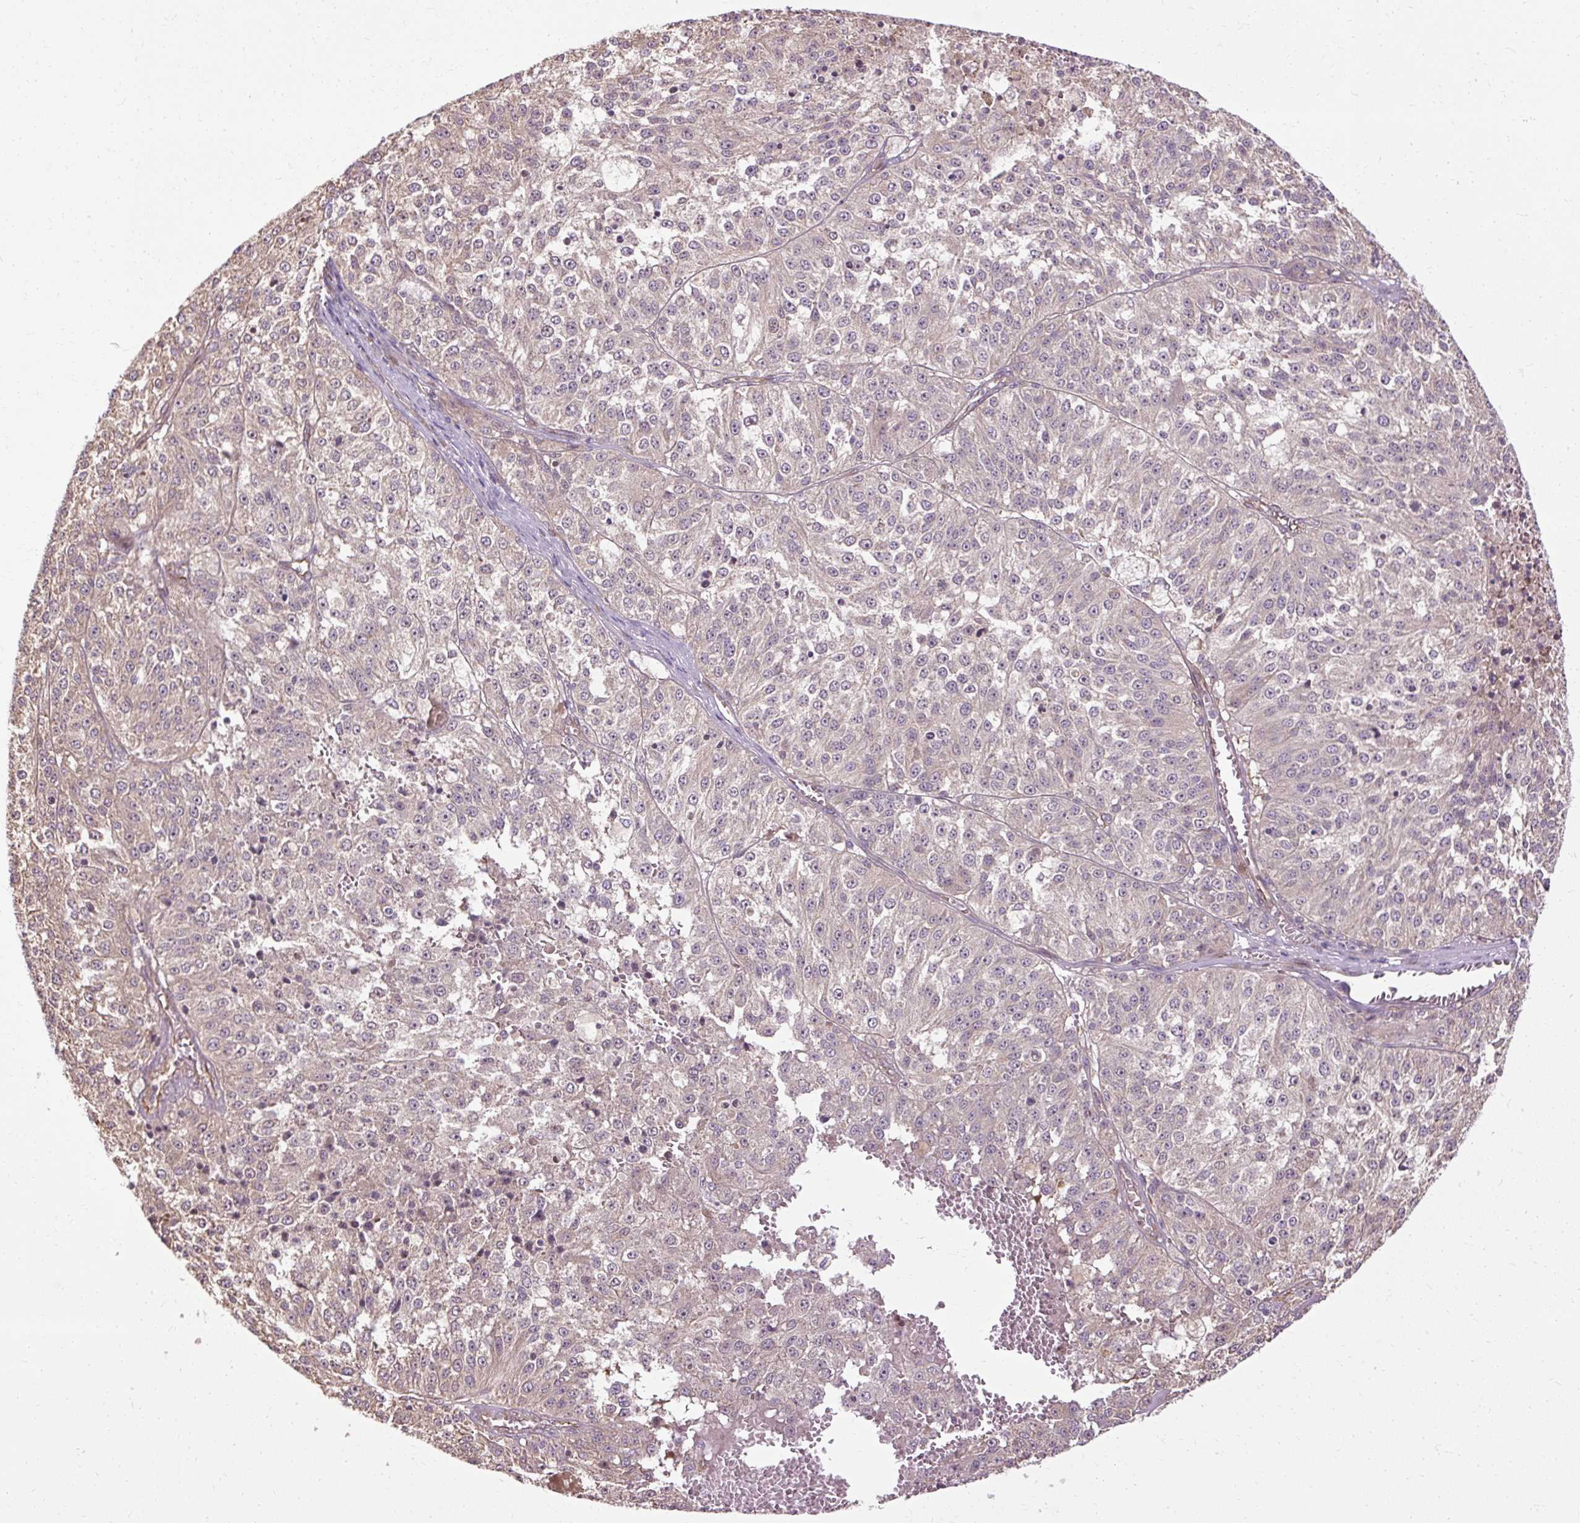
{"staining": {"intensity": "weak", "quantity": "<25%", "location": "cytoplasmic/membranous"}, "tissue": "melanoma", "cell_type": "Tumor cells", "image_type": "cancer", "snomed": [{"axis": "morphology", "description": "Malignant melanoma, NOS"}, {"axis": "topography", "description": "Skin"}], "caption": "Malignant melanoma stained for a protein using immunohistochemistry (IHC) exhibits no positivity tumor cells.", "gene": "FLRT1", "patient": {"sex": "female", "age": 64}}